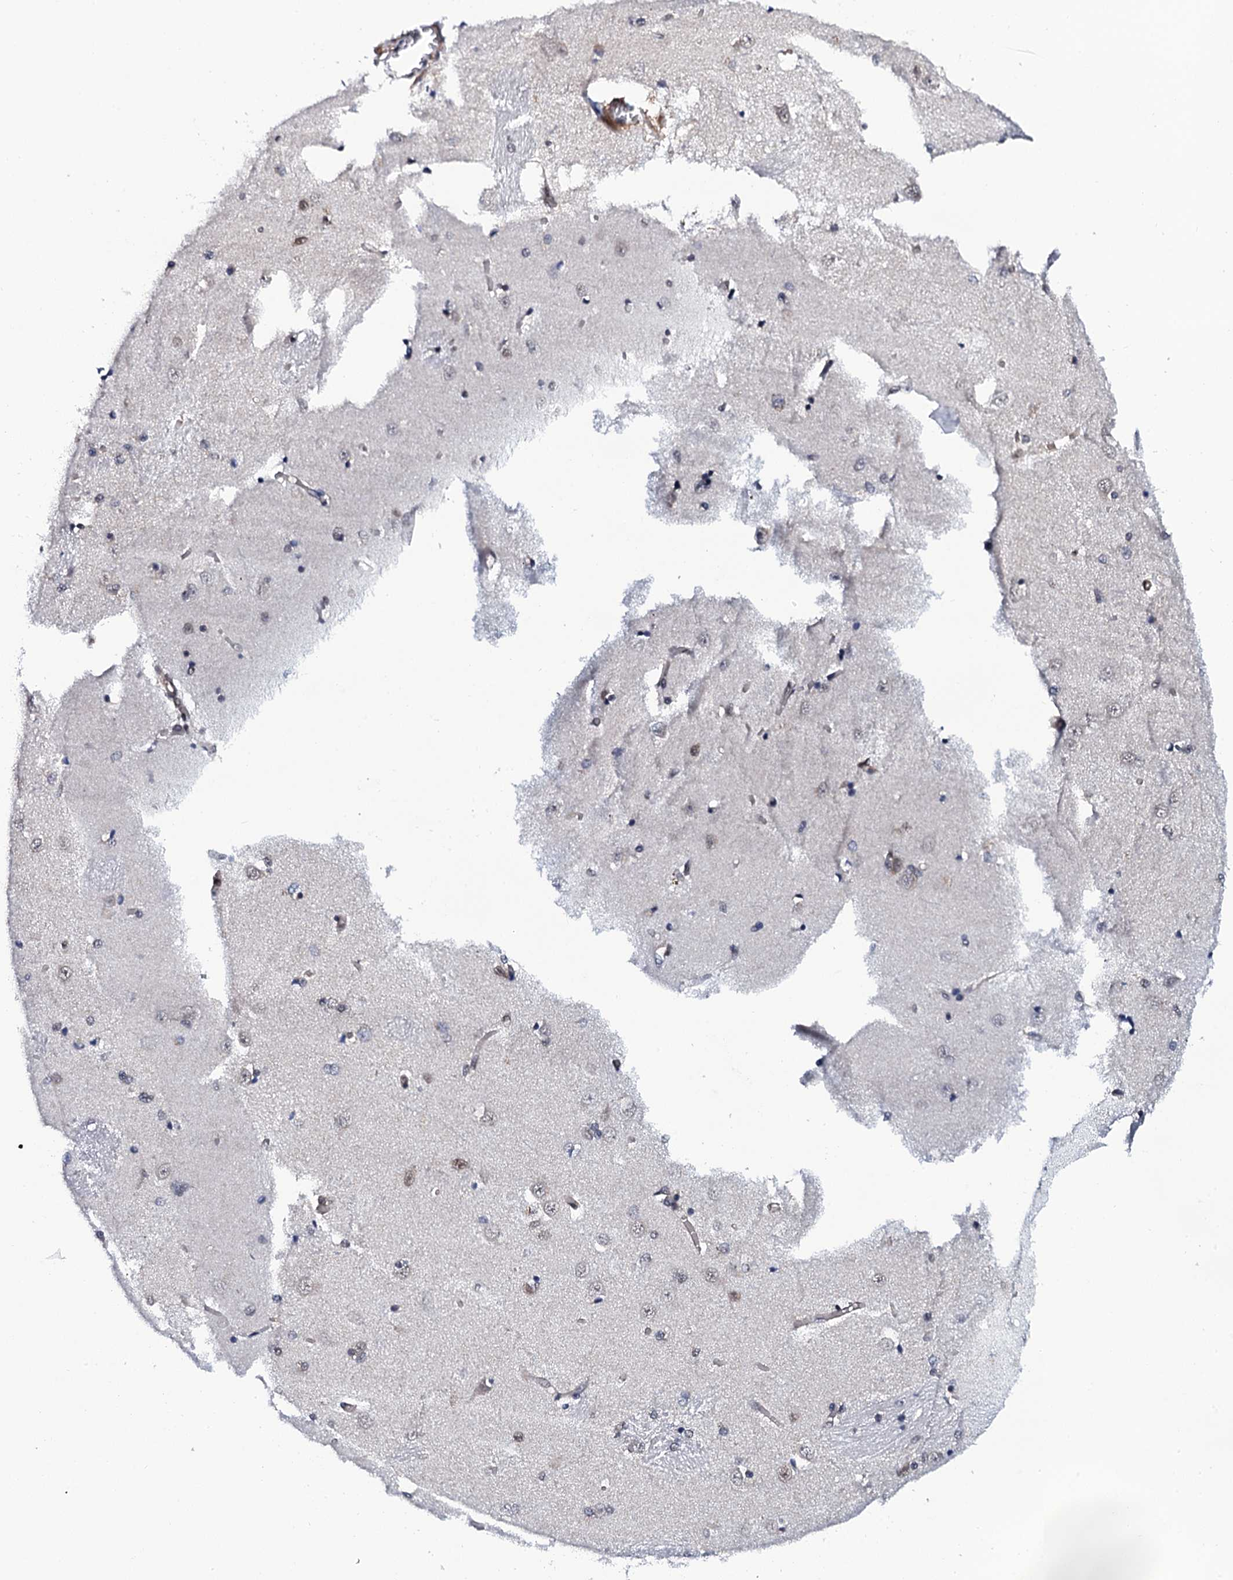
{"staining": {"intensity": "weak", "quantity": "<25%", "location": "nuclear"}, "tissue": "caudate", "cell_type": "Glial cells", "image_type": "normal", "snomed": [{"axis": "morphology", "description": "Normal tissue, NOS"}, {"axis": "topography", "description": "Lateral ventricle wall"}], "caption": "Glial cells are negative for protein expression in benign human caudate. (DAB IHC, high magnification).", "gene": "CWC15", "patient": {"sex": "male", "age": 37}}